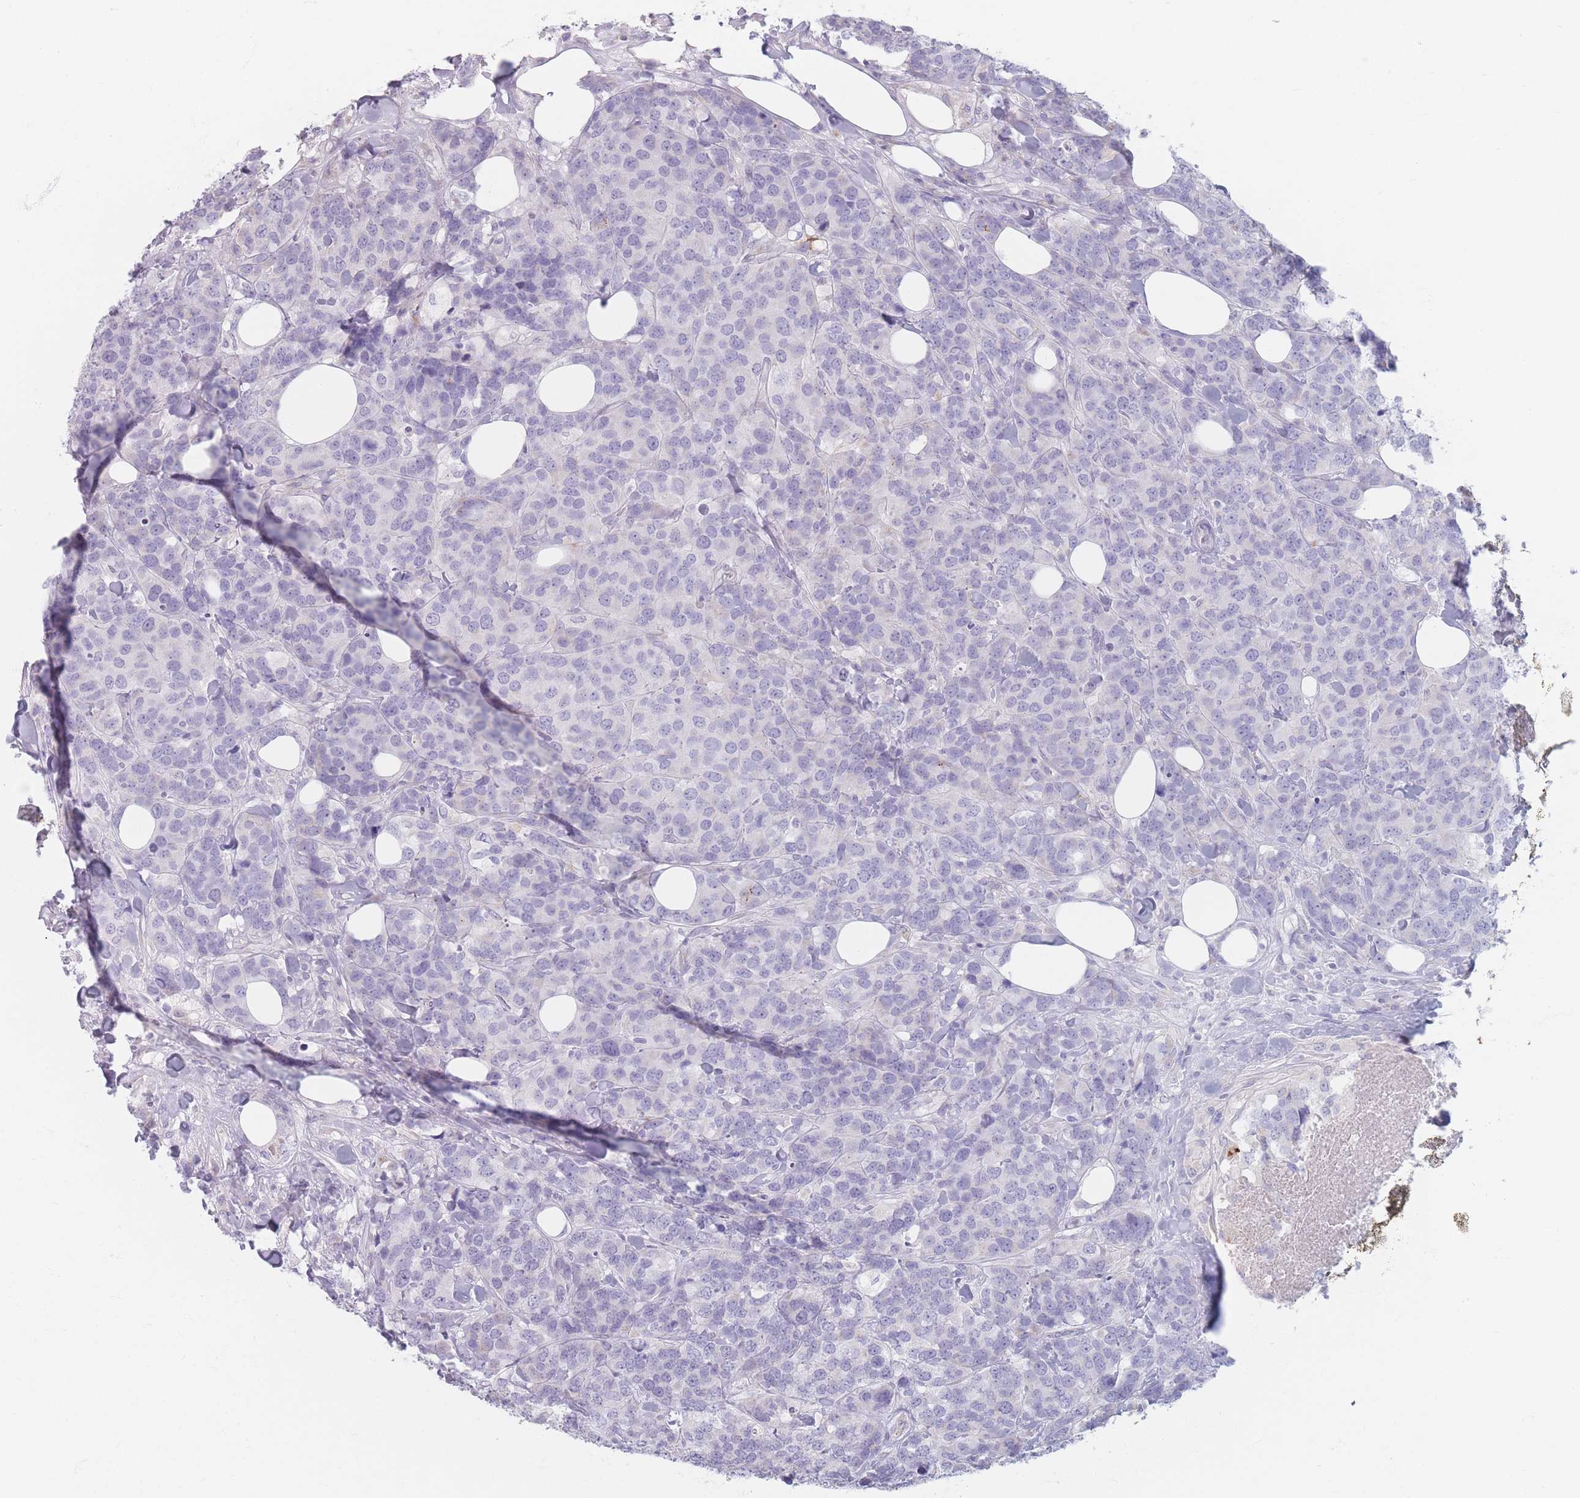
{"staining": {"intensity": "negative", "quantity": "none", "location": "none"}, "tissue": "breast cancer", "cell_type": "Tumor cells", "image_type": "cancer", "snomed": [{"axis": "morphology", "description": "Lobular carcinoma"}, {"axis": "topography", "description": "Breast"}], "caption": "Immunohistochemical staining of breast cancer reveals no significant staining in tumor cells.", "gene": "PIGM", "patient": {"sex": "female", "age": 59}}